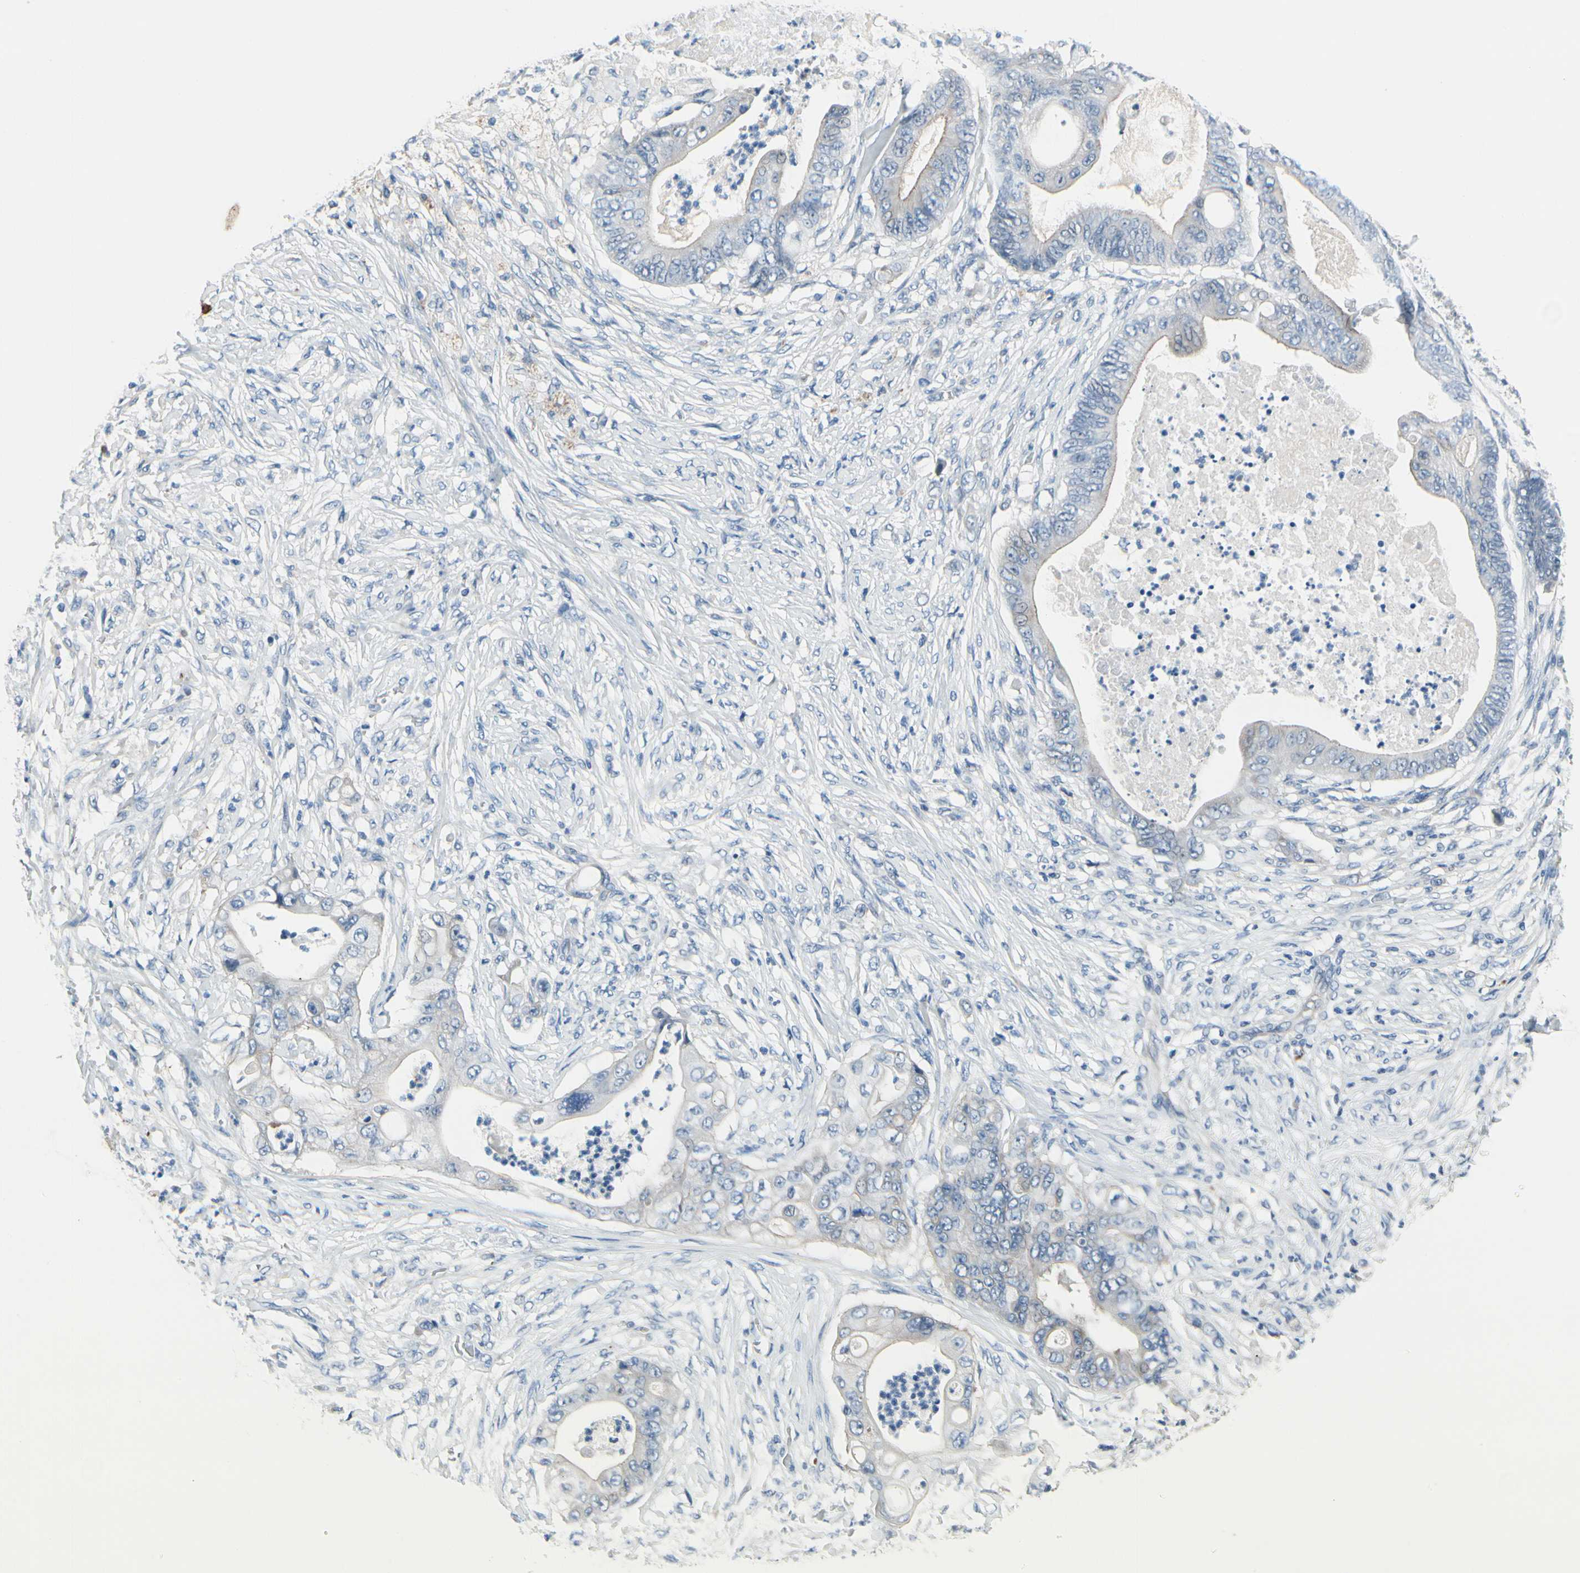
{"staining": {"intensity": "weak", "quantity": "25%-75%", "location": "cytoplasmic/membranous"}, "tissue": "stomach cancer", "cell_type": "Tumor cells", "image_type": "cancer", "snomed": [{"axis": "morphology", "description": "Adenocarcinoma, NOS"}, {"axis": "topography", "description": "Stomach"}], "caption": "About 25%-75% of tumor cells in stomach cancer reveal weak cytoplasmic/membranous protein staining as visualized by brown immunohistochemical staining.", "gene": "CPA3", "patient": {"sex": "female", "age": 73}}